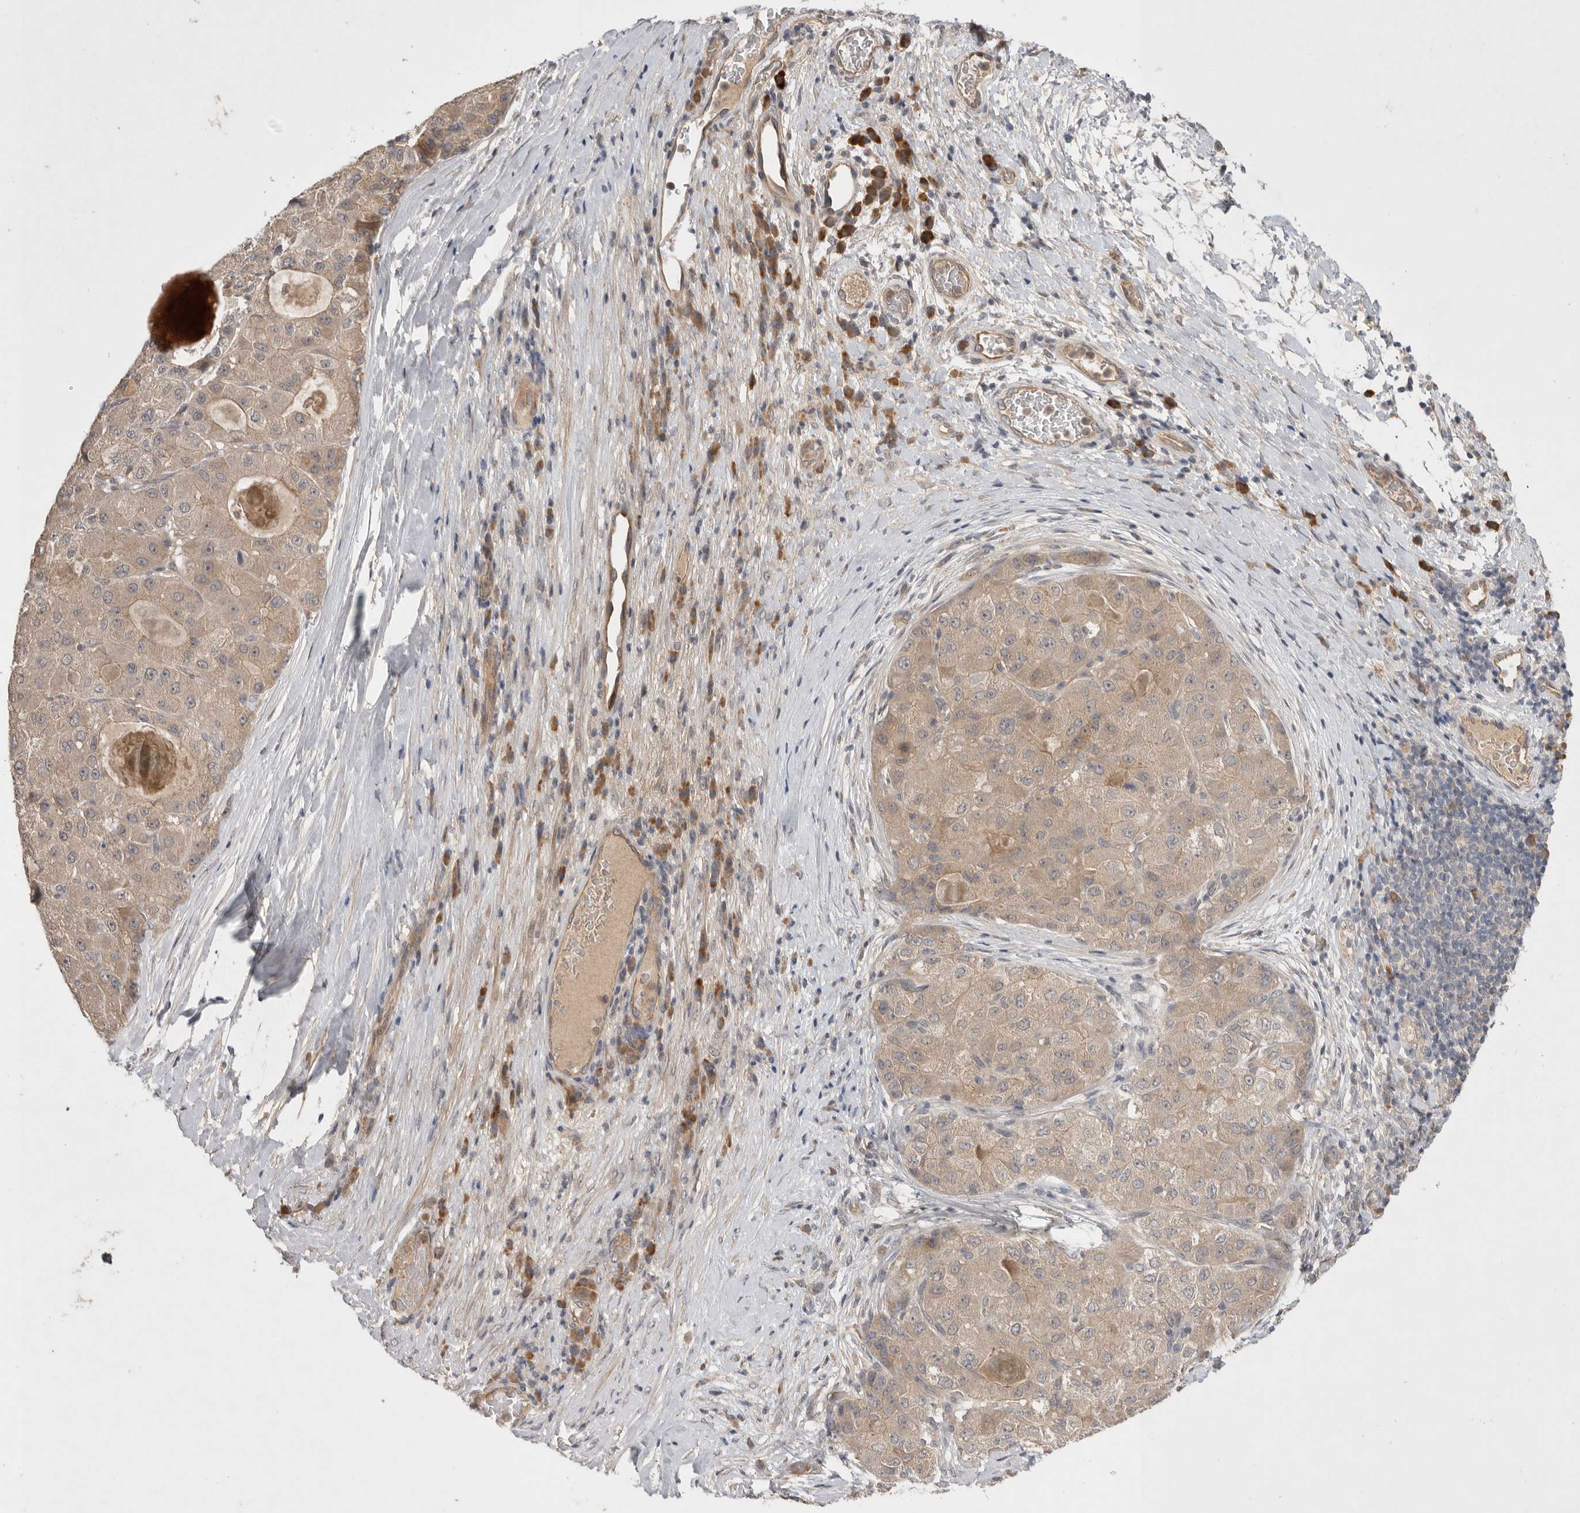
{"staining": {"intensity": "weak", "quantity": ">75%", "location": "cytoplasmic/membranous"}, "tissue": "liver cancer", "cell_type": "Tumor cells", "image_type": "cancer", "snomed": [{"axis": "morphology", "description": "Carcinoma, Hepatocellular, NOS"}, {"axis": "topography", "description": "Liver"}], "caption": "Human hepatocellular carcinoma (liver) stained with a brown dye demonstrates weak cytoplasmic/membranous positive expression in about >75% of tumor cells.", "gene": "NRCAM", "patient": {"sex": "male", "age": 80}}